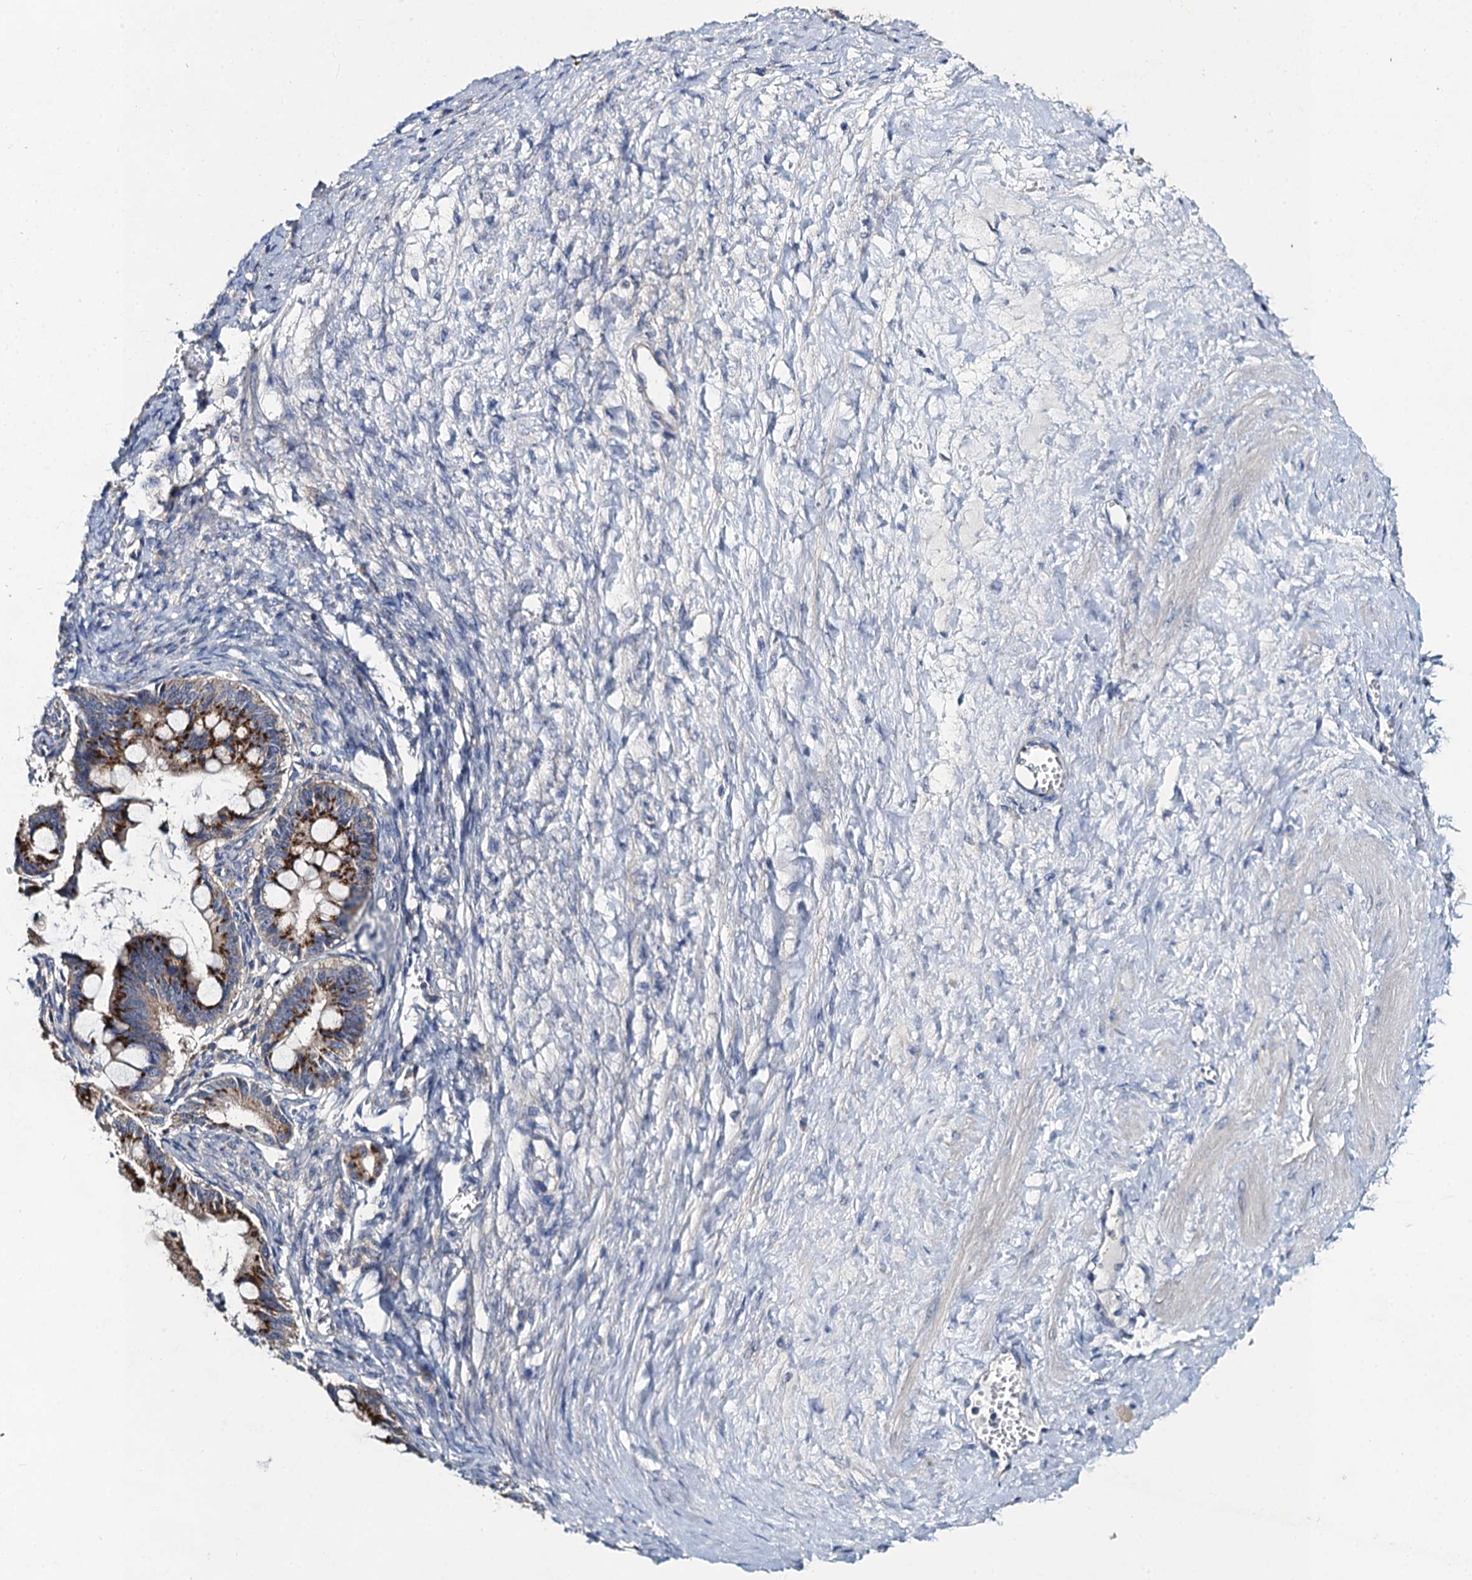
{"staining": {"intensity": "strong", "quantity": ">75%", "location": "cytoplasmic/membranous"}, "tissue": "ovarian cancer", "cell_type": "Tumor cells", "image_type": "cancer", "snomed": [{"axis": "morphology", "description": "Cystadenocarcinoma, mucinous, NOS"}, {"axis": "topography", "description": "Ovary"}], "caption": "Mucinous cystadenocarcinoma (ovarian) tissue reveals strong cytoplasmic/membranous staining in approximately >75% of tumor cells", "gene": "SNAP29", "patient": {"sex": "female", "age": 73}}